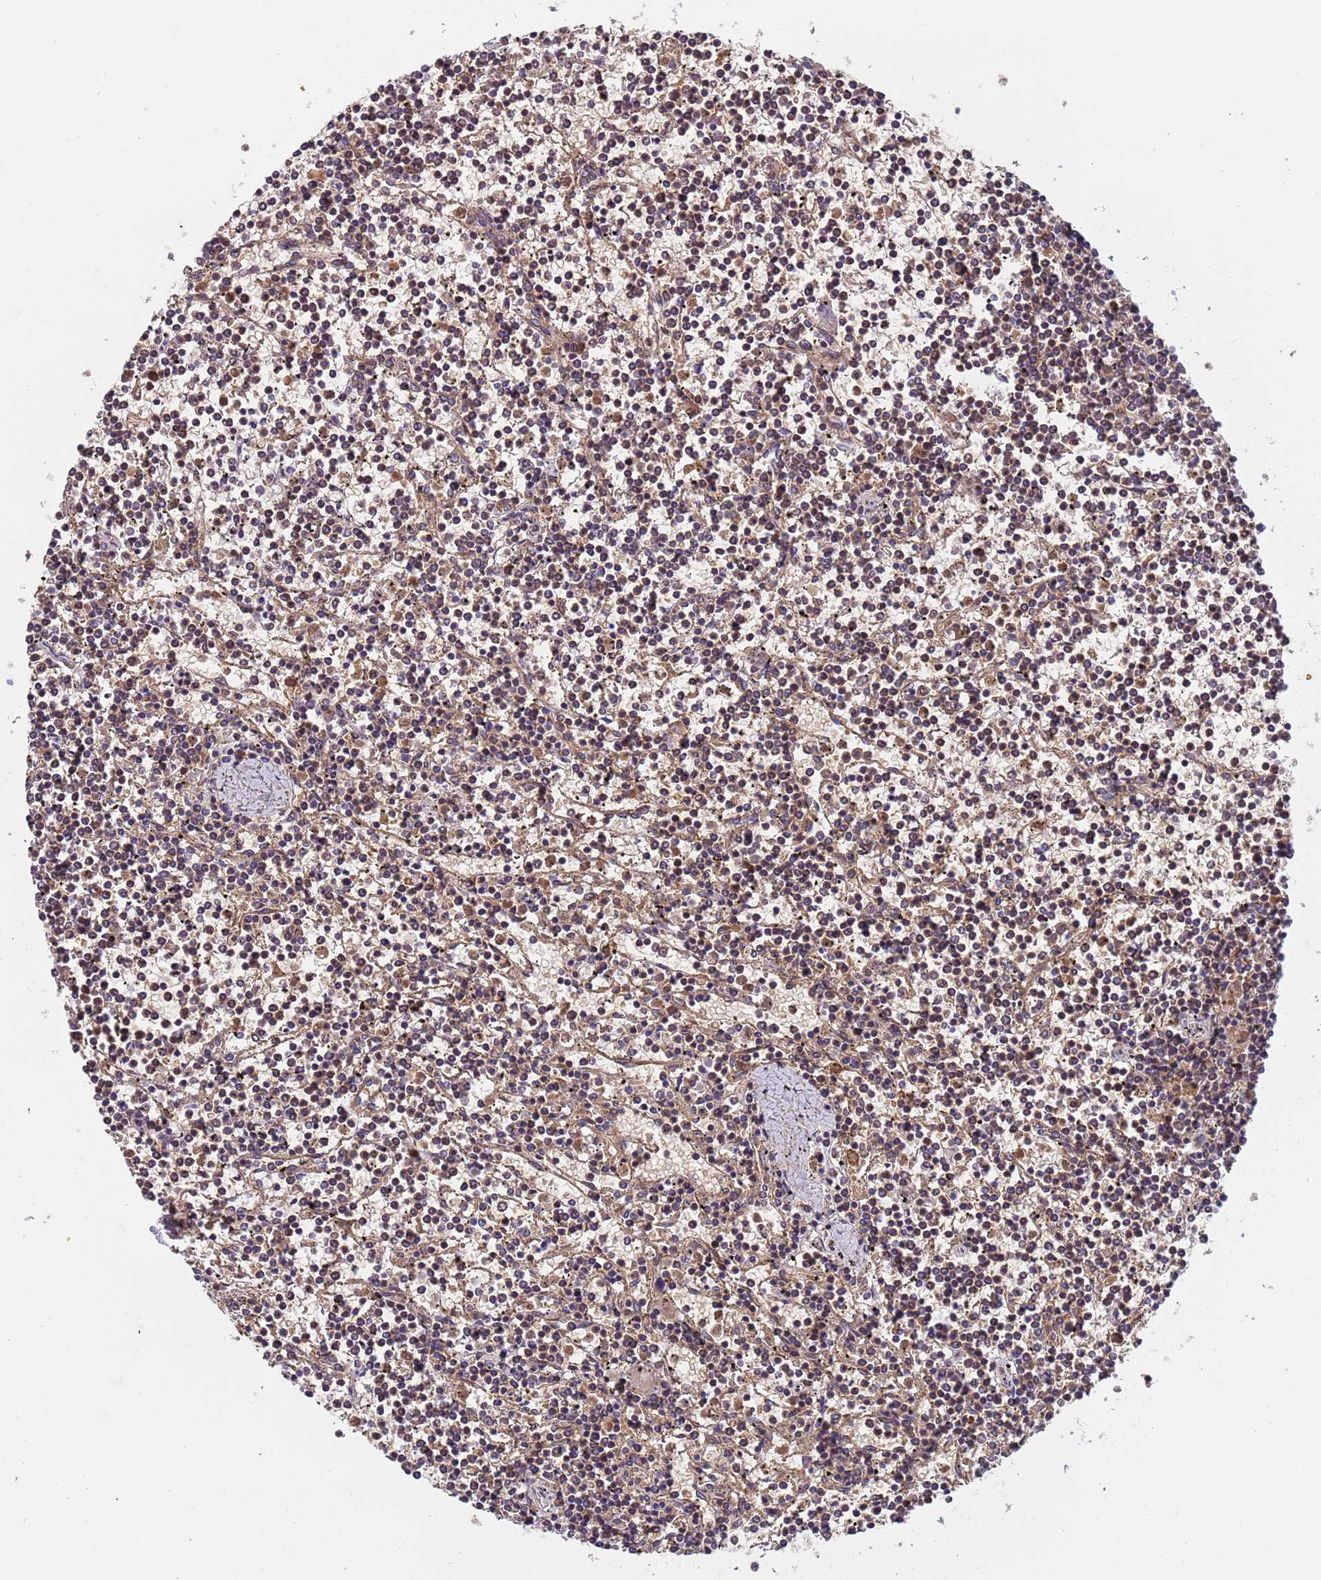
{"staining": {"intensity": "weak", "quantity": "<25%", "location": "cytoplasmic/membranous"}, "tissue": "lymphoma", "cell_type": "Tumor cells", "image_type": "cancer", "snomed": [{"axis": "morphology", "description": "Malignant lymphoma, non-Hodgkin's type, Low grade"}, {"axis": "topography", "description": "Spleen"}], "caption": "Protein analysis of lymphoma demonstrates no significant staining in tumor cells.", "gene": "TMEM126A", "patient": {"sex": "female", "age": 19}}